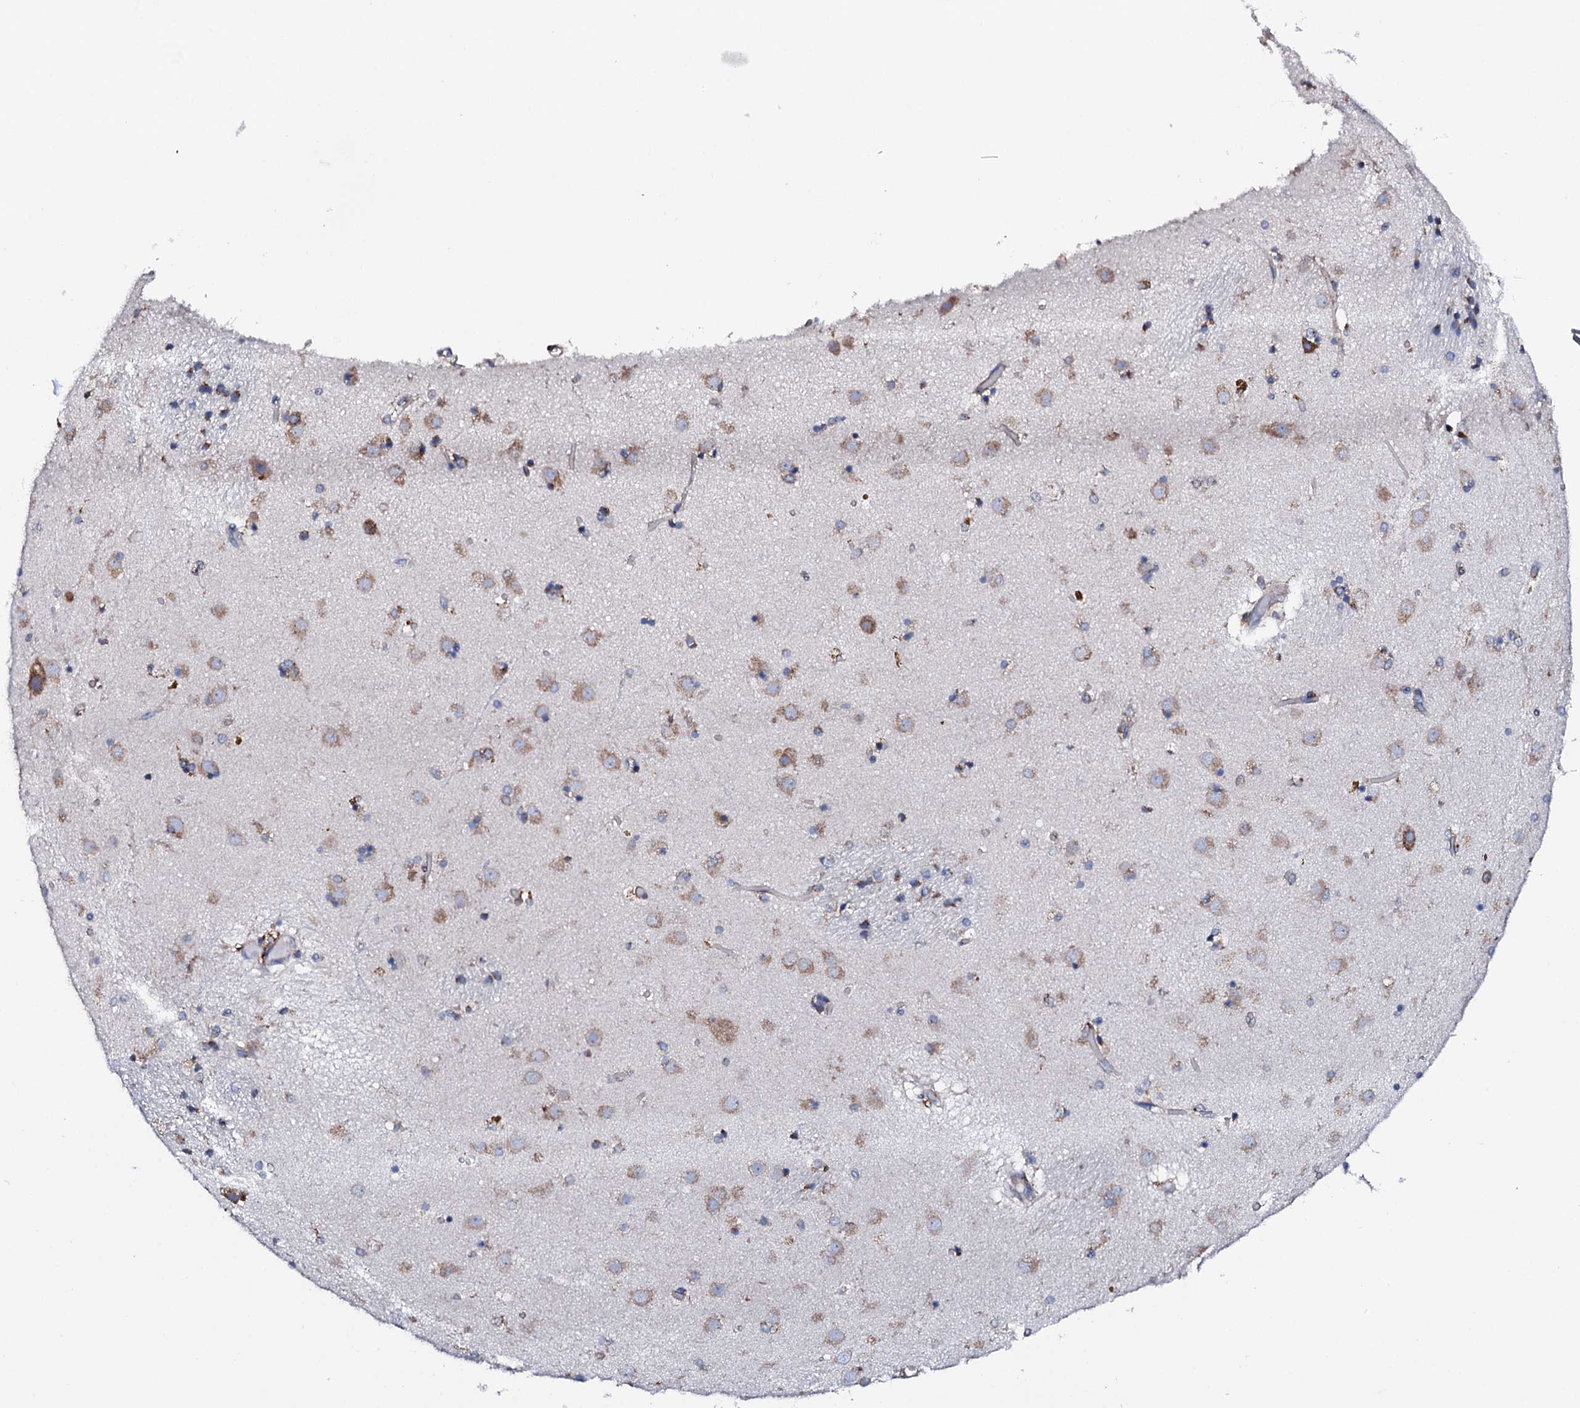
{"staining": {"intensity": "moderate", "quantity": "<25%", "location": "cytoplasmic/membranous"}, "tissue": "caudate", "cell_type": "Glial cells", "image_type": "normal", "snomed": [{"axis": "morphology", "description": "Normal tissue, NOS"}, {"axis": "topography", "description": "Lateral ventricle wall"}], "caption": "Protein analysis of normal caudate shows moderate cytoplasmic/membranous positivity in approximately <25% of glial cells.", "gene": "AMDHD1", "patient": {"sex": "male", "age": 70}}